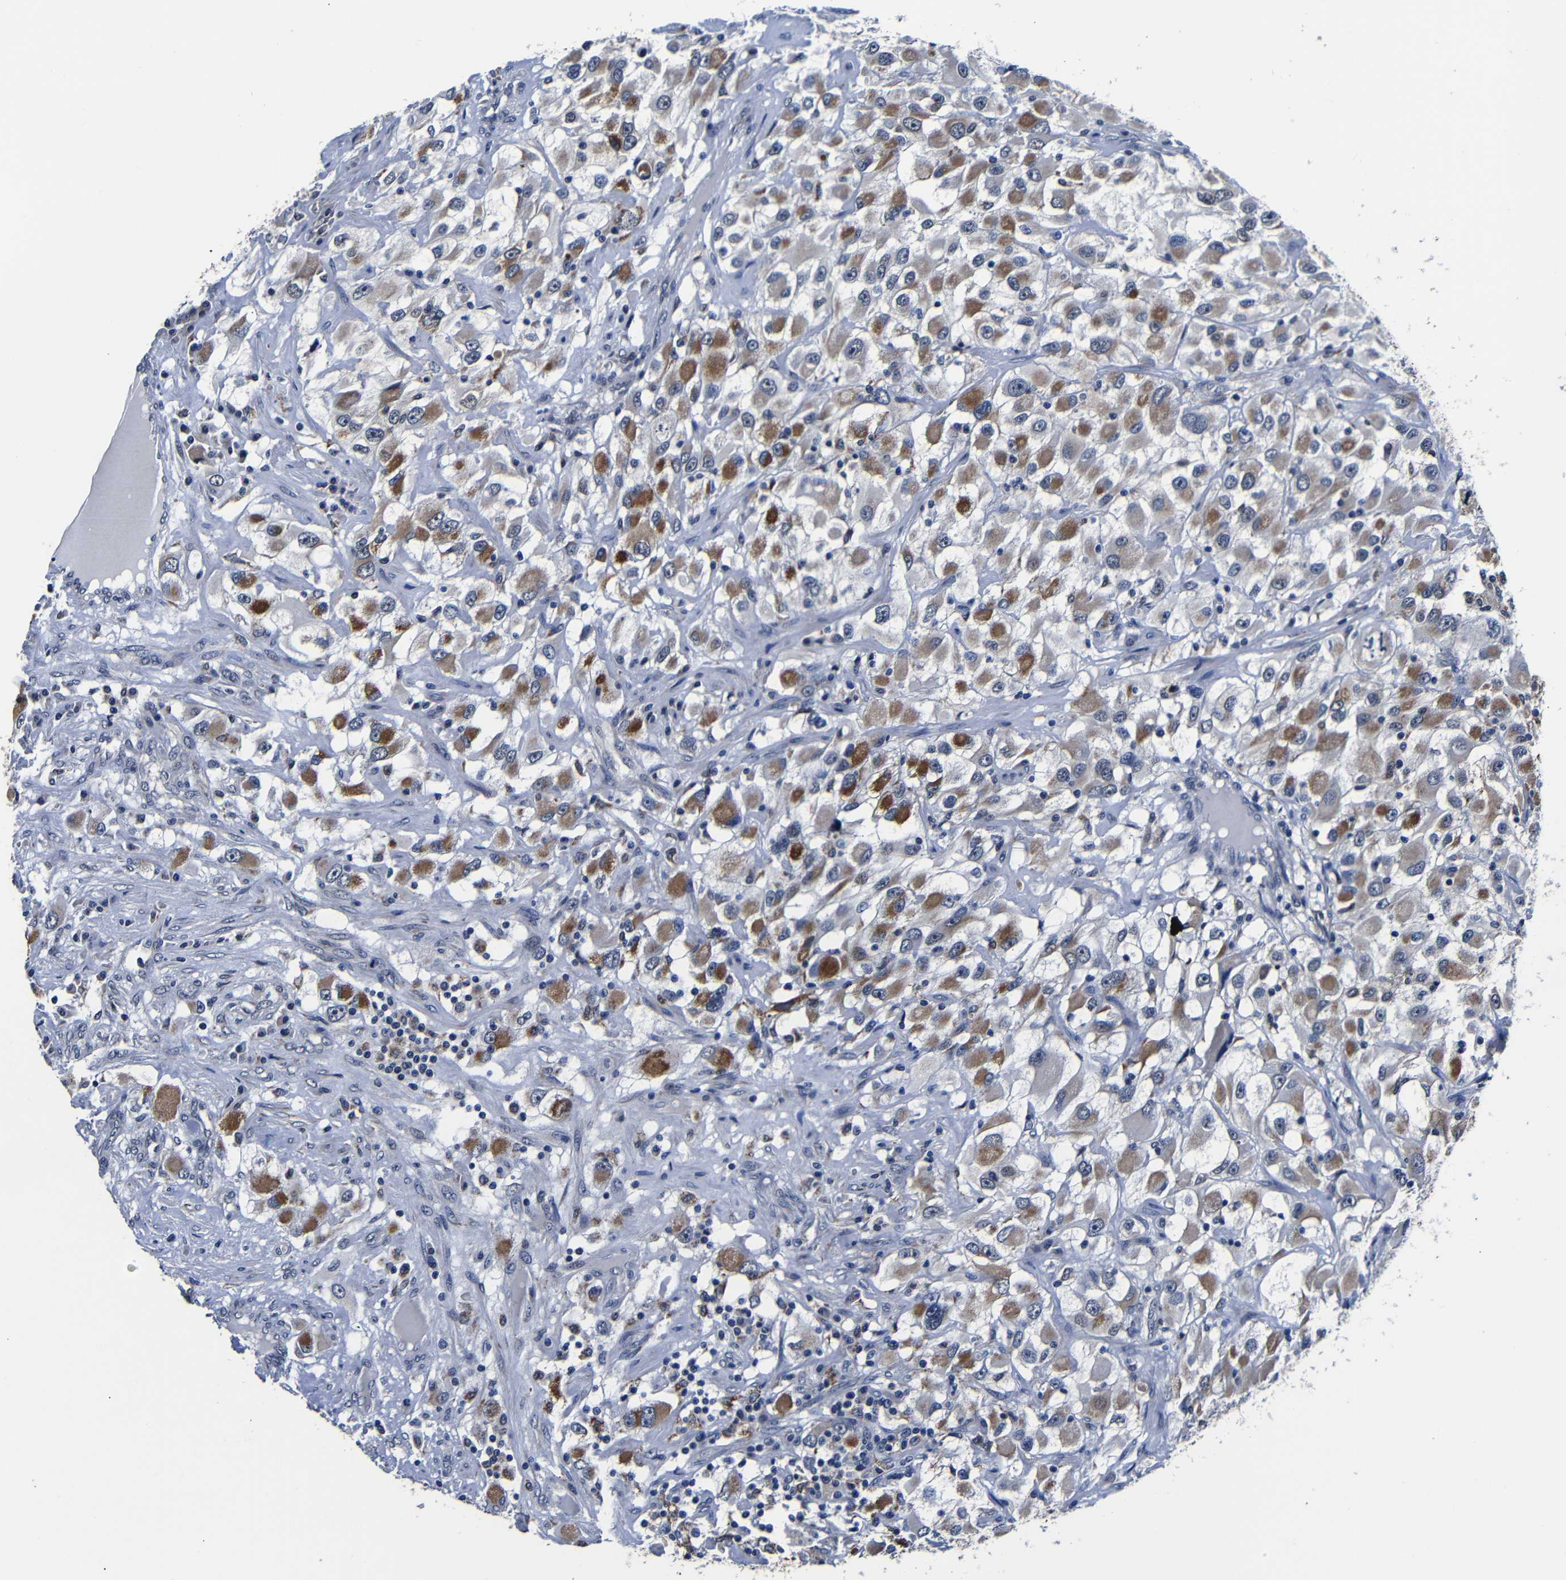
{"staining": {"intensity": "moderate", "quantity": ">75%", "location": "cytoplasmic/membranous"}, "tissue": "renal cancer", "cell_type": "Tumor cells", "image_type": "cancer", "snomed": [{"axis": "morphology", "description": "Adenocarcinoma, NOS"}, {"axis": "topography", "description": "Kidney"}], "caption": "High-power microscopy captured an IHC image of renal cancer, revealing moderate cytoplasmic/membranous staining in about >75% of tumor cells.", "gene": "DEPP1", "patient": {"sex": "female", "age": 52}}